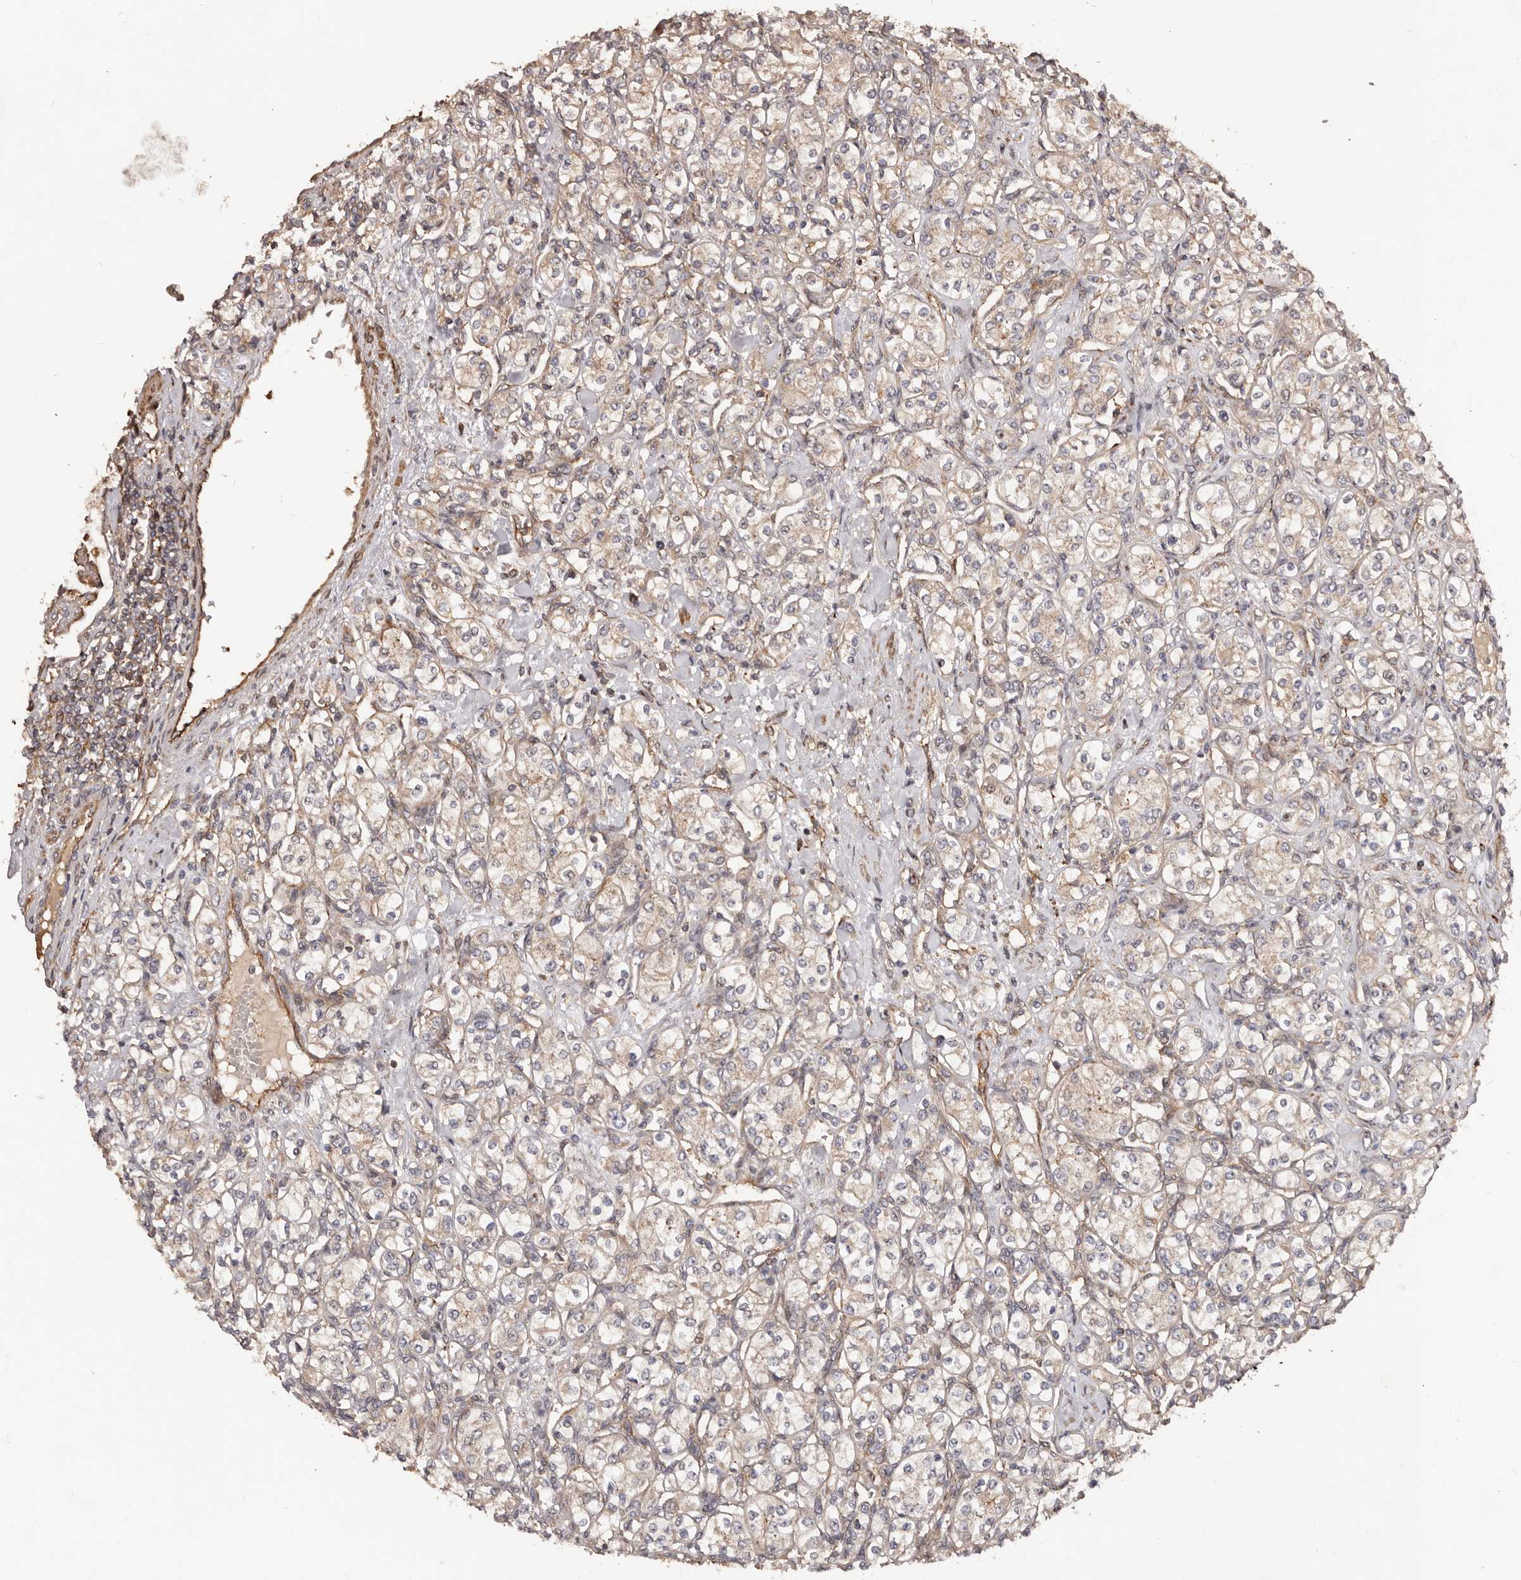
{"staining": {"intensity": "weak", "quantity": "<25%", "location": "cytoplasmic/membranous"}, "tissue": "renal cancer", "cell_type": "Tumor cells", "image_type": "cancer", "snomed": [{"axis": "morphology", "description": "Adenocarcinoma, NOS"}, {"axis": "topography", "description": "Kidney"}], "caption": "A high-resolution histopathology image shows immunohistochemistry staining of renal cancer, which exhibits no significant positivity in tumor cells.", "gene": "GTPBP1", "patient": {"sex": "male", "age": 77}}